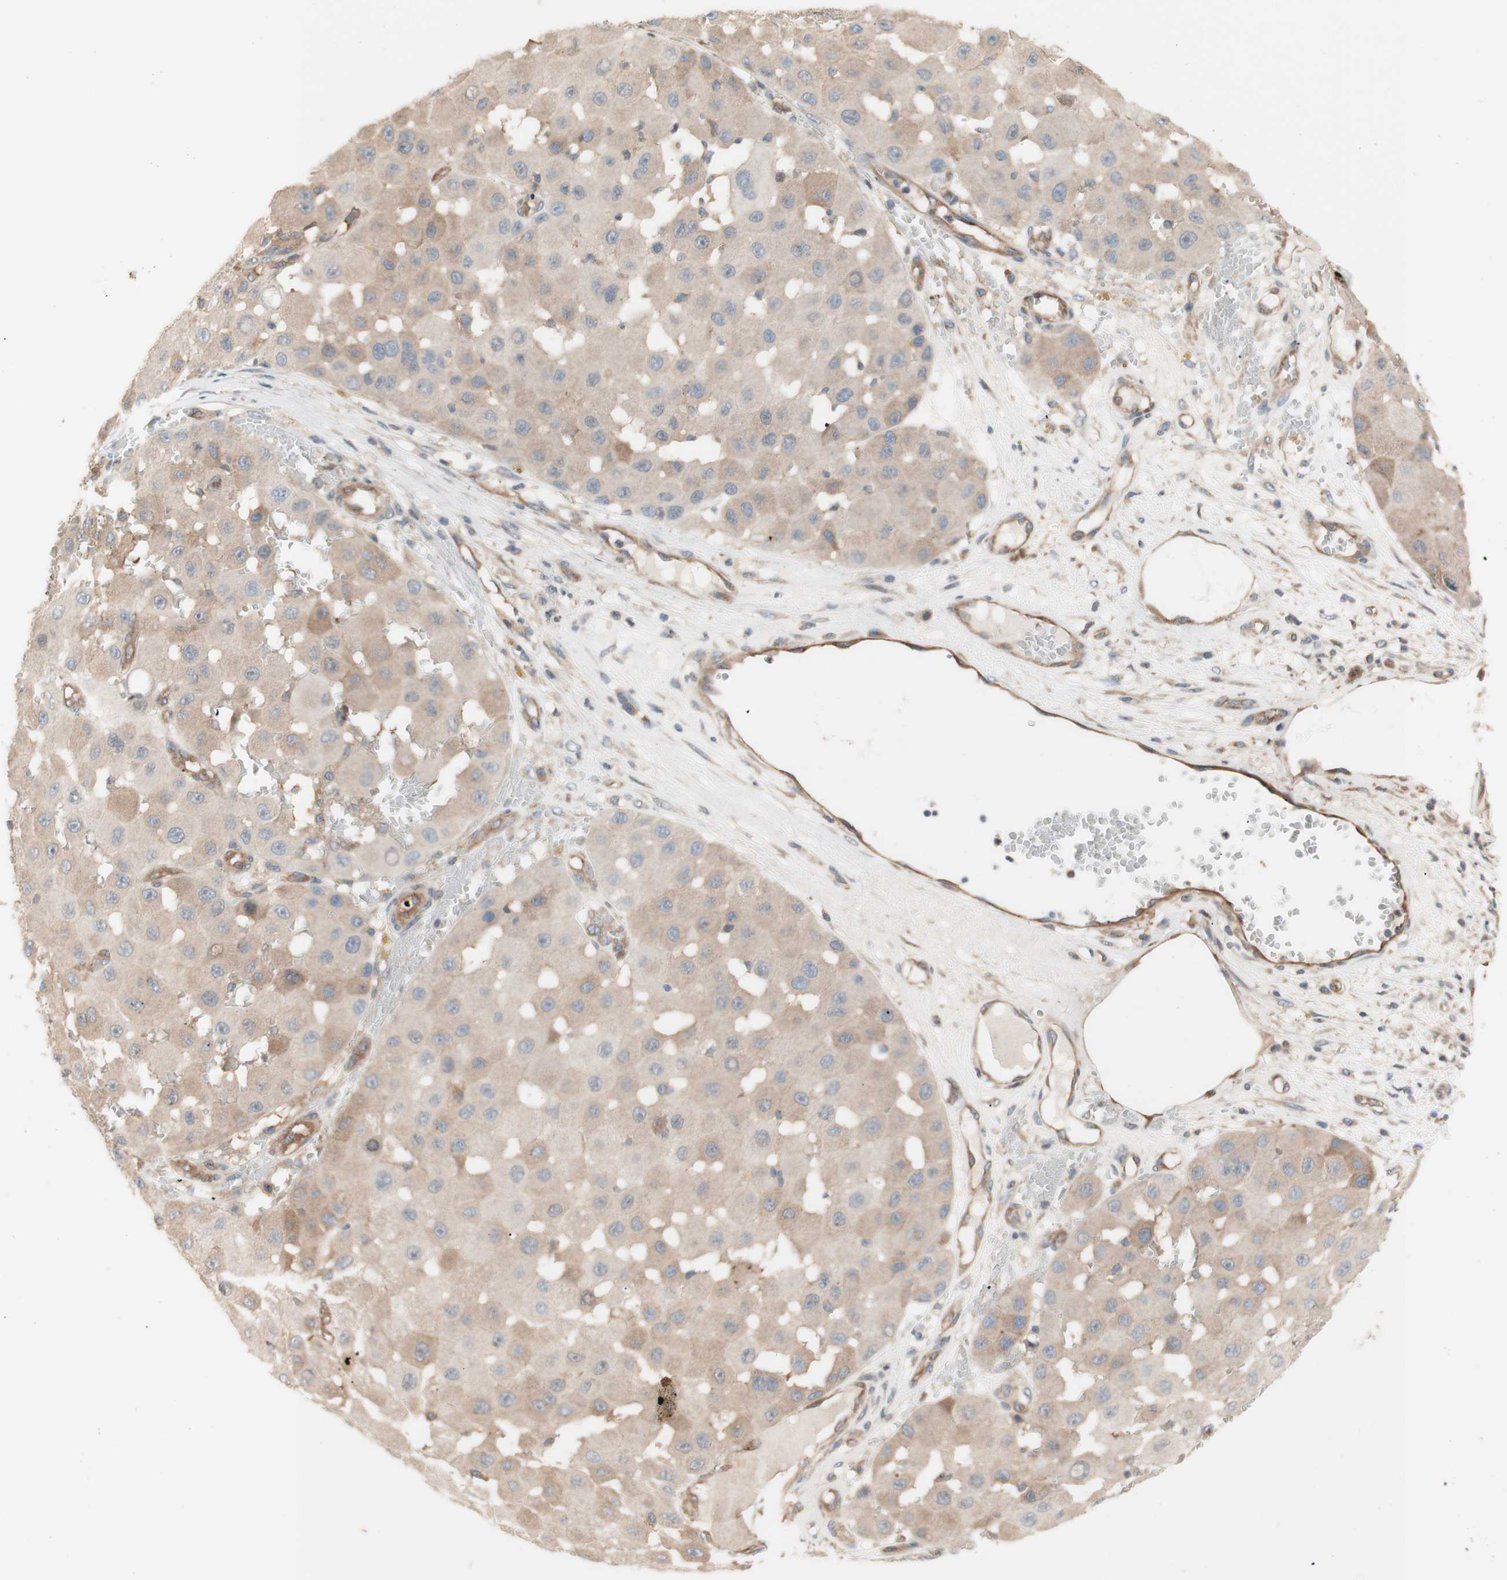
{"staining": {"intensity": "weak", "quantity": ">75%", "location": "cytoplasmic/membranous"}, "tissue": "melanoma", "cell_type": "Tumor cells", "image_type": "cancer", "snomed": [{"axis": "morphology", "description": "Malignant melanoma, NOS"}, {"axis": "topography", "description": "Skin"}], "caption": "Malignant melanoma tissue shows weak cytoplasmic/membranous positivity in approximately >75% of tumor cells", "gene": "DYNLRB1", "patient": {"sex": "female", "age": 81}}